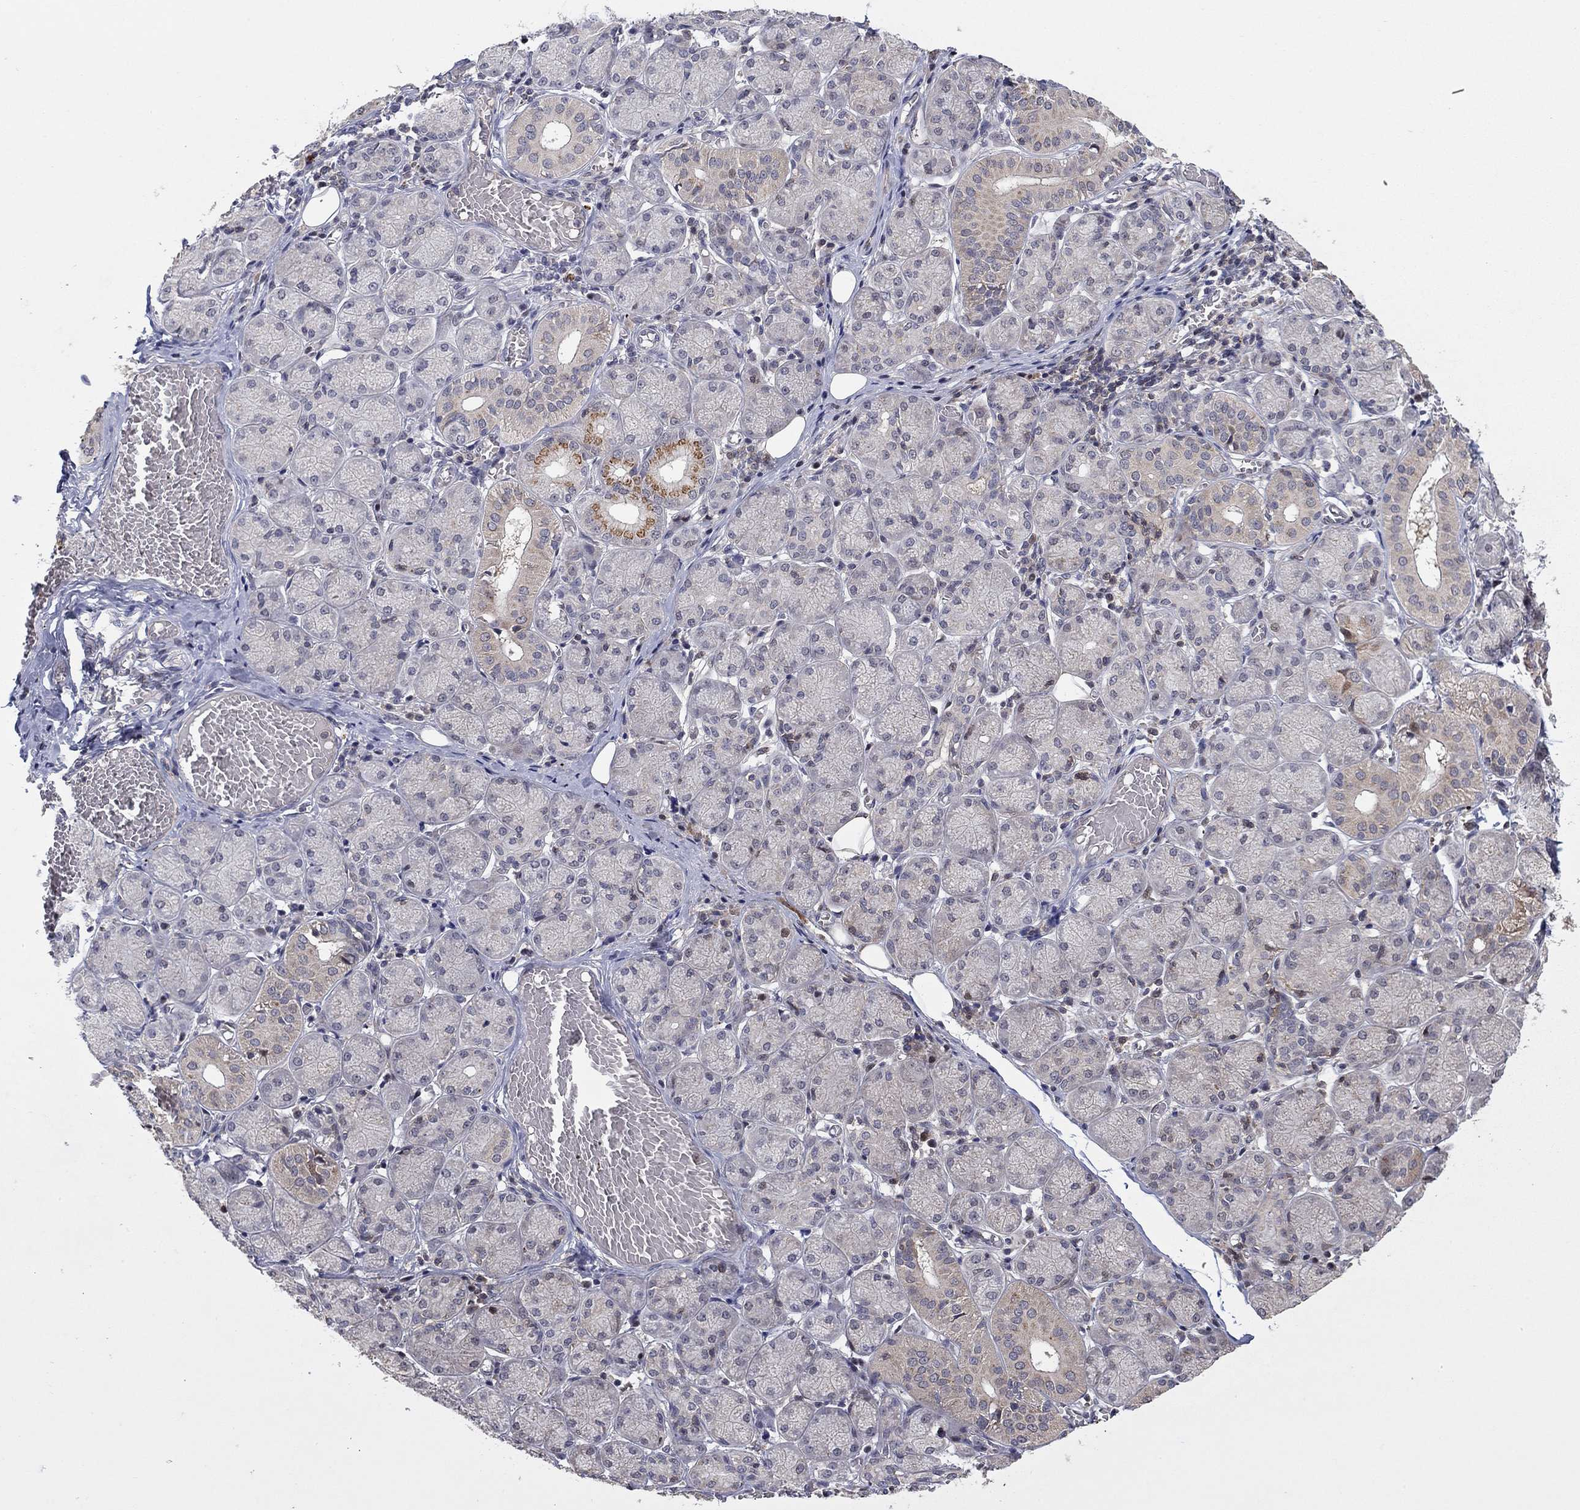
{"staining": {"intensity": "moderate", "quantity": "<25%", "location": "cytoplasmic/membranous,nuclear"}, "tissue": "salivary gland", "cell_type": "Glandular cells", "image_type": "normal", "snomed": [{"axis": "morphology", "description": "Normal tissue, NOS"}, {"axis": "topography", "description": "Salivary gland"}, {"axis": "topography", "description": "Peripheral nerve tissue"}], "caption": "Immunohistochemistry (DAB (3,3'-diaminobenzidine)) staining of normal salivary gland demonstrates moderate cytoplasmic/membranous,nuclear protein positivity in approximately <25% of glandular cells. The protein of interest is shown in brown color, while the nuclei are stained blue.", "gene": "LPCAT4", "patient": {"sex": "female", "age": 24}}